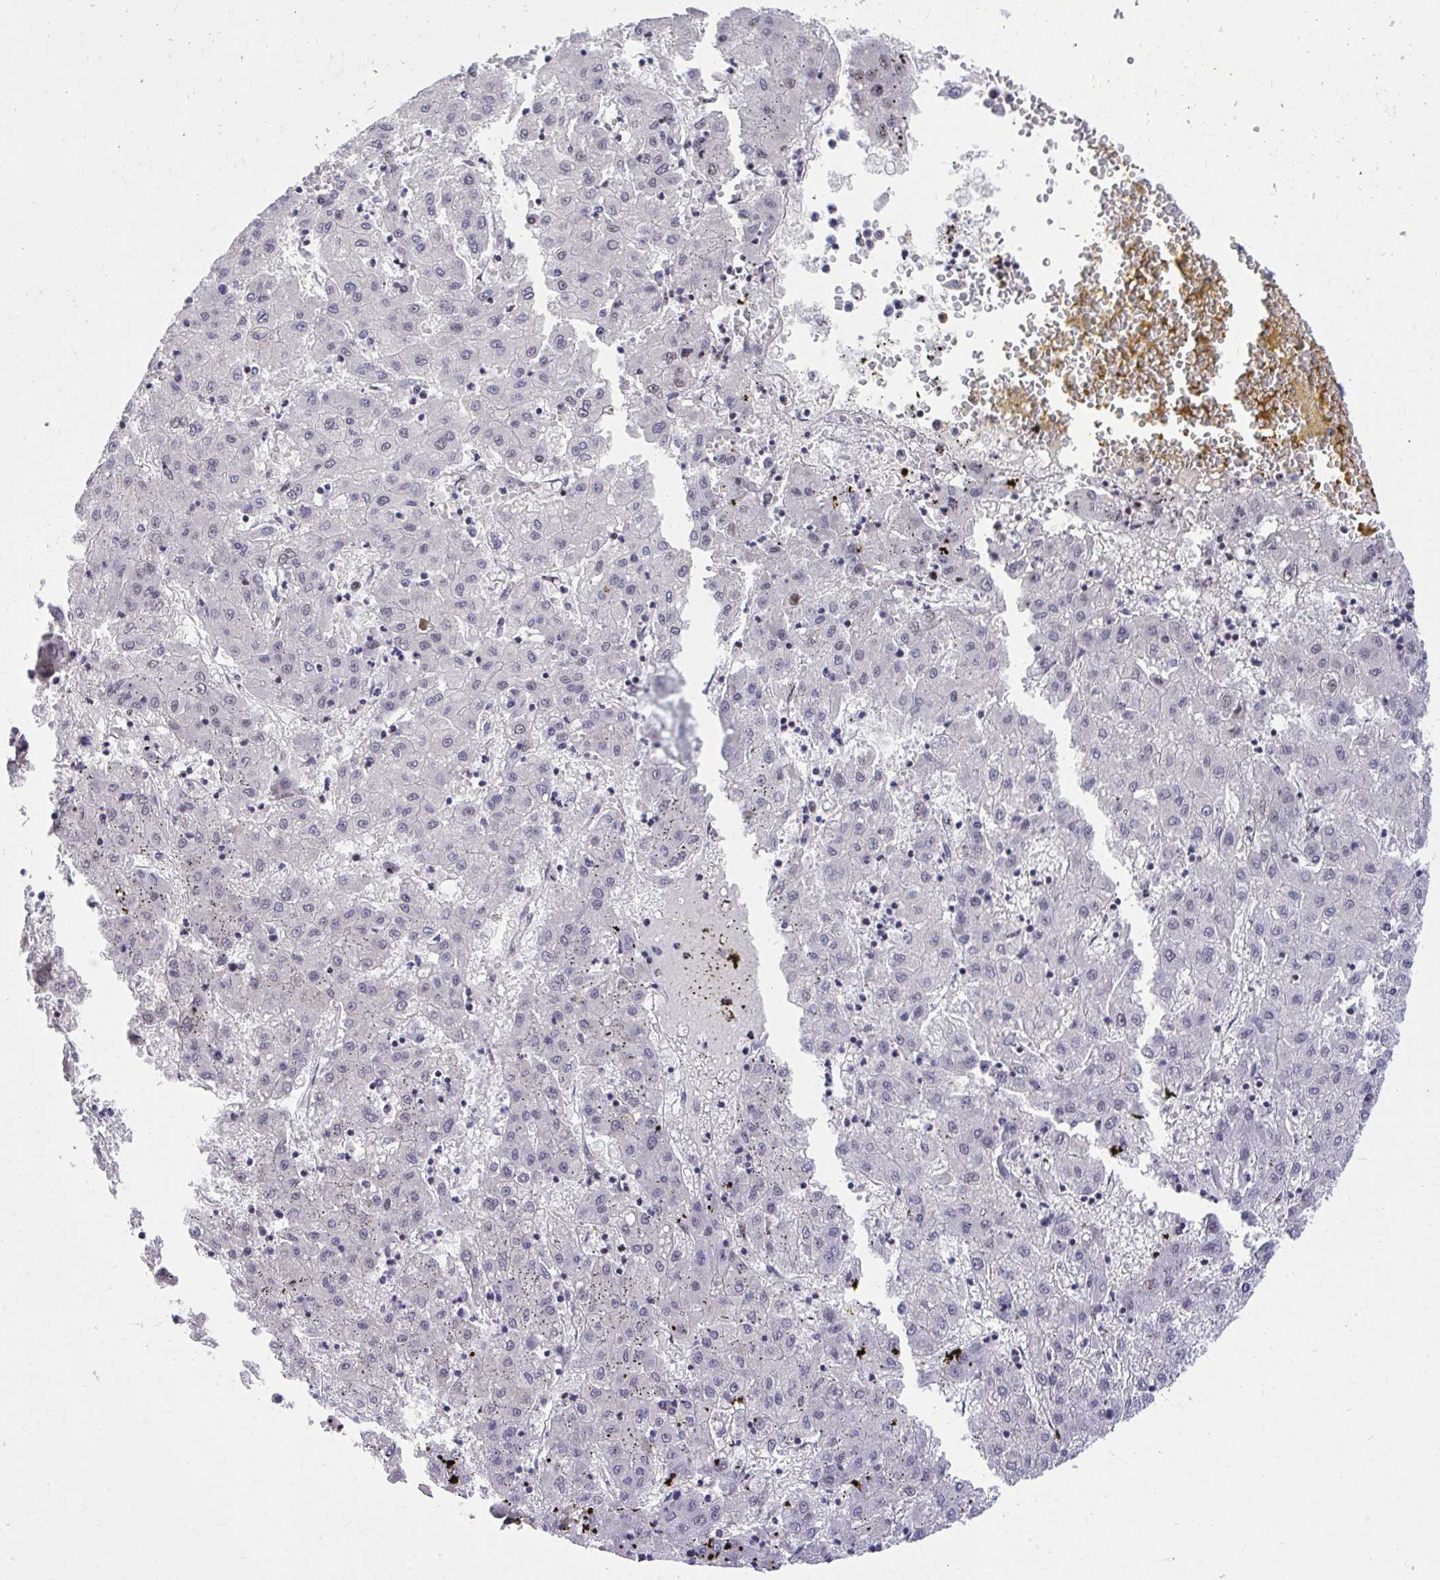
{"staining": {"intensity": "negative", "quantity": "none", "location": "none"}, "tissue": "liver cancer", "cell_type": "Tumor cells", "image_type": "cancer", "snomed": [{"axis": "morphology", "description": "Carcinoma, Hepatocellular, NOS"}, {"axis": "topography", "description": "Liver"}], "caption": "The micrograph reveals no significant staining in tumor cells of liver cancer.", "gene": "HOXA4", "patient": {"sex": "male", "age": 72}}